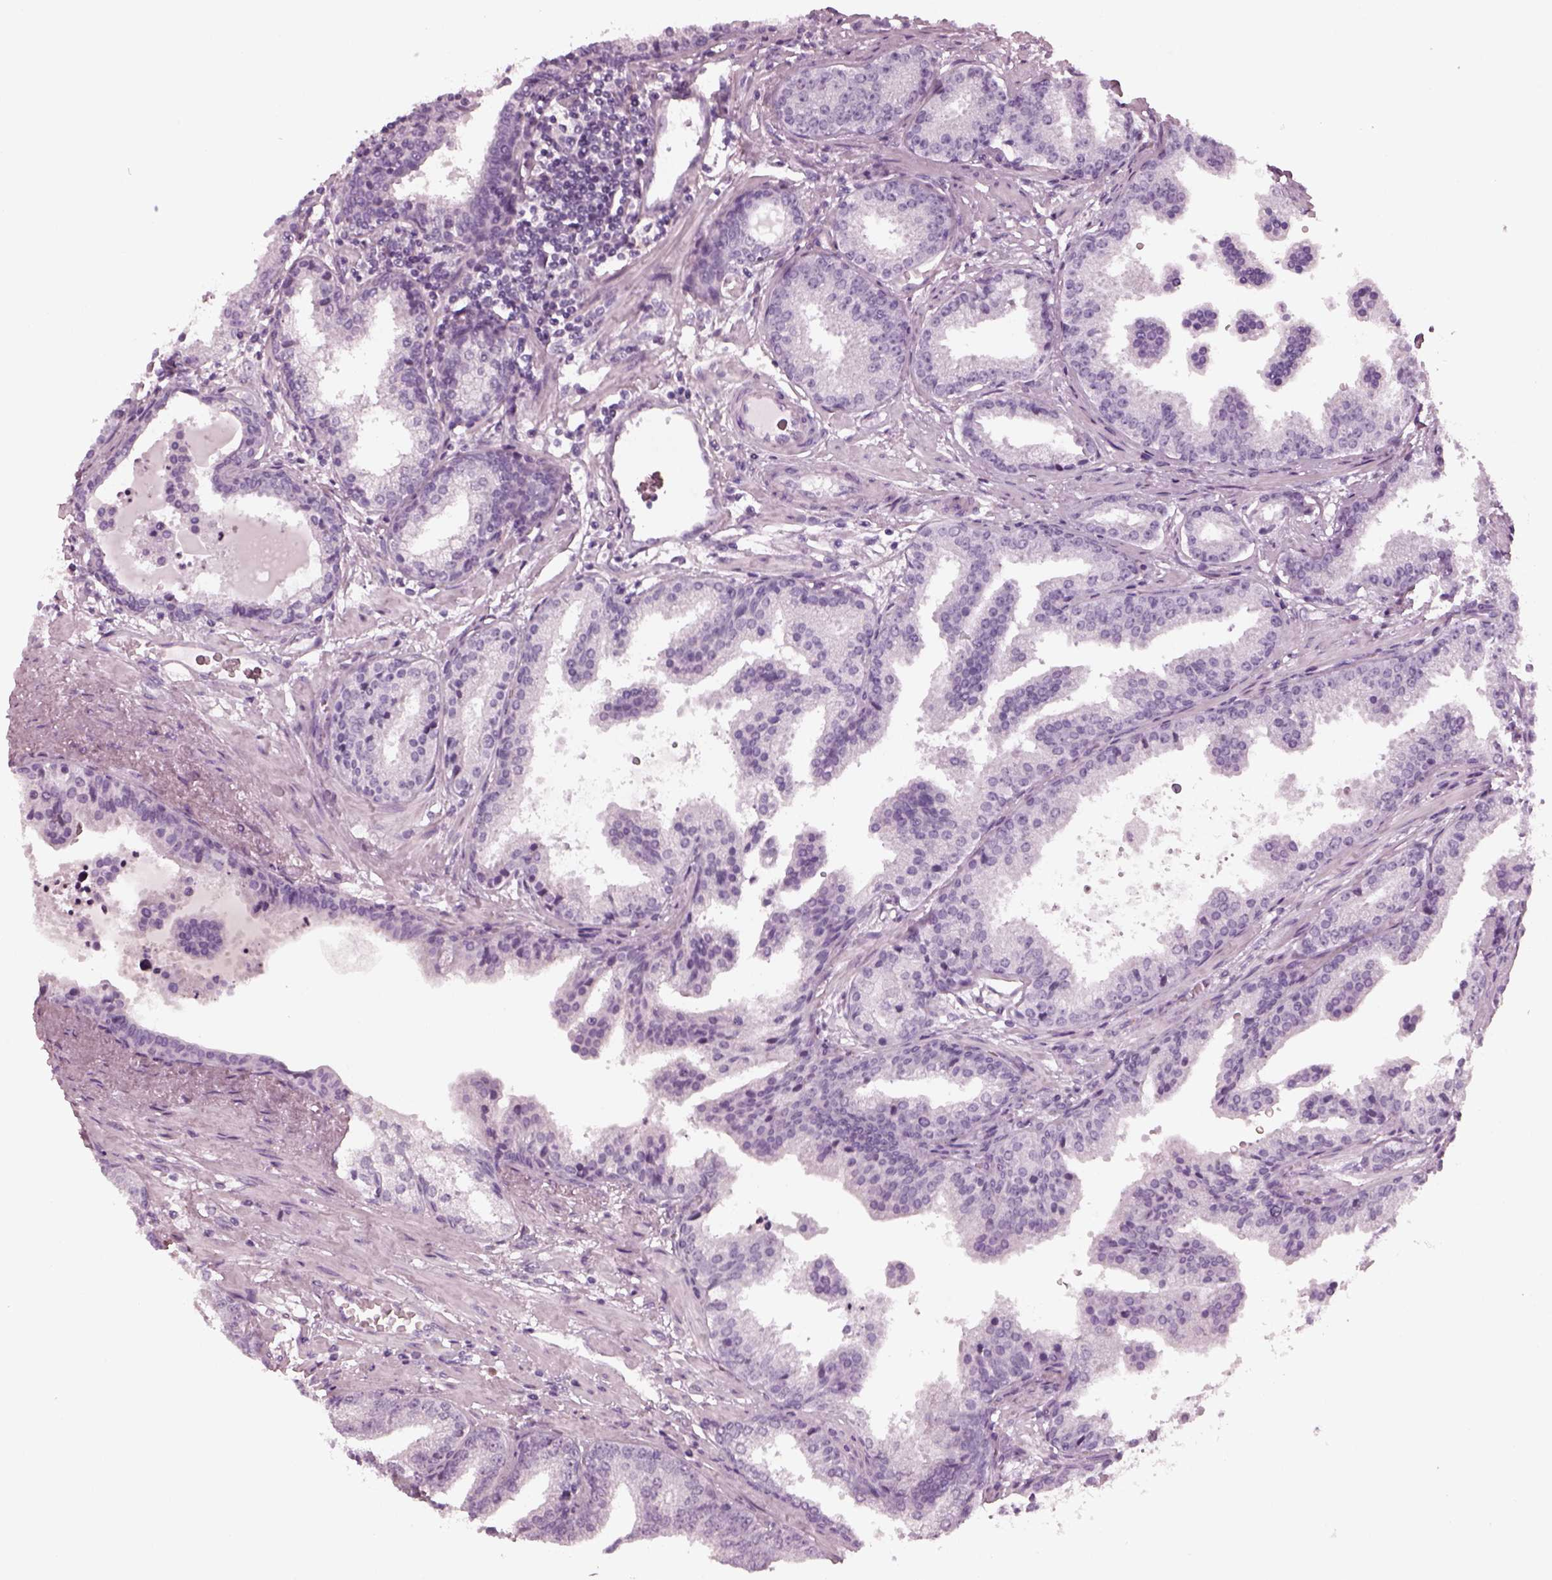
{"staining": {"intensity": "negative", "quantity": "none", "location": "none"}, "tissue": "prostate cancer", "cell_type": "Tumor cells", "image_type": "cancer", "snomed": [{"axis": "morphology", "description": "Adenocarcinoma, NOS"}, {"axis": "topography", "description": "Prostate"}], "caption": "This is an immunohistochemistry micrograph of prostate cancer (adenocarcinoma). There is no expression in tumor cells.", "gene": "RCVRN", "patient": {"sex": "male", "age": 64}}